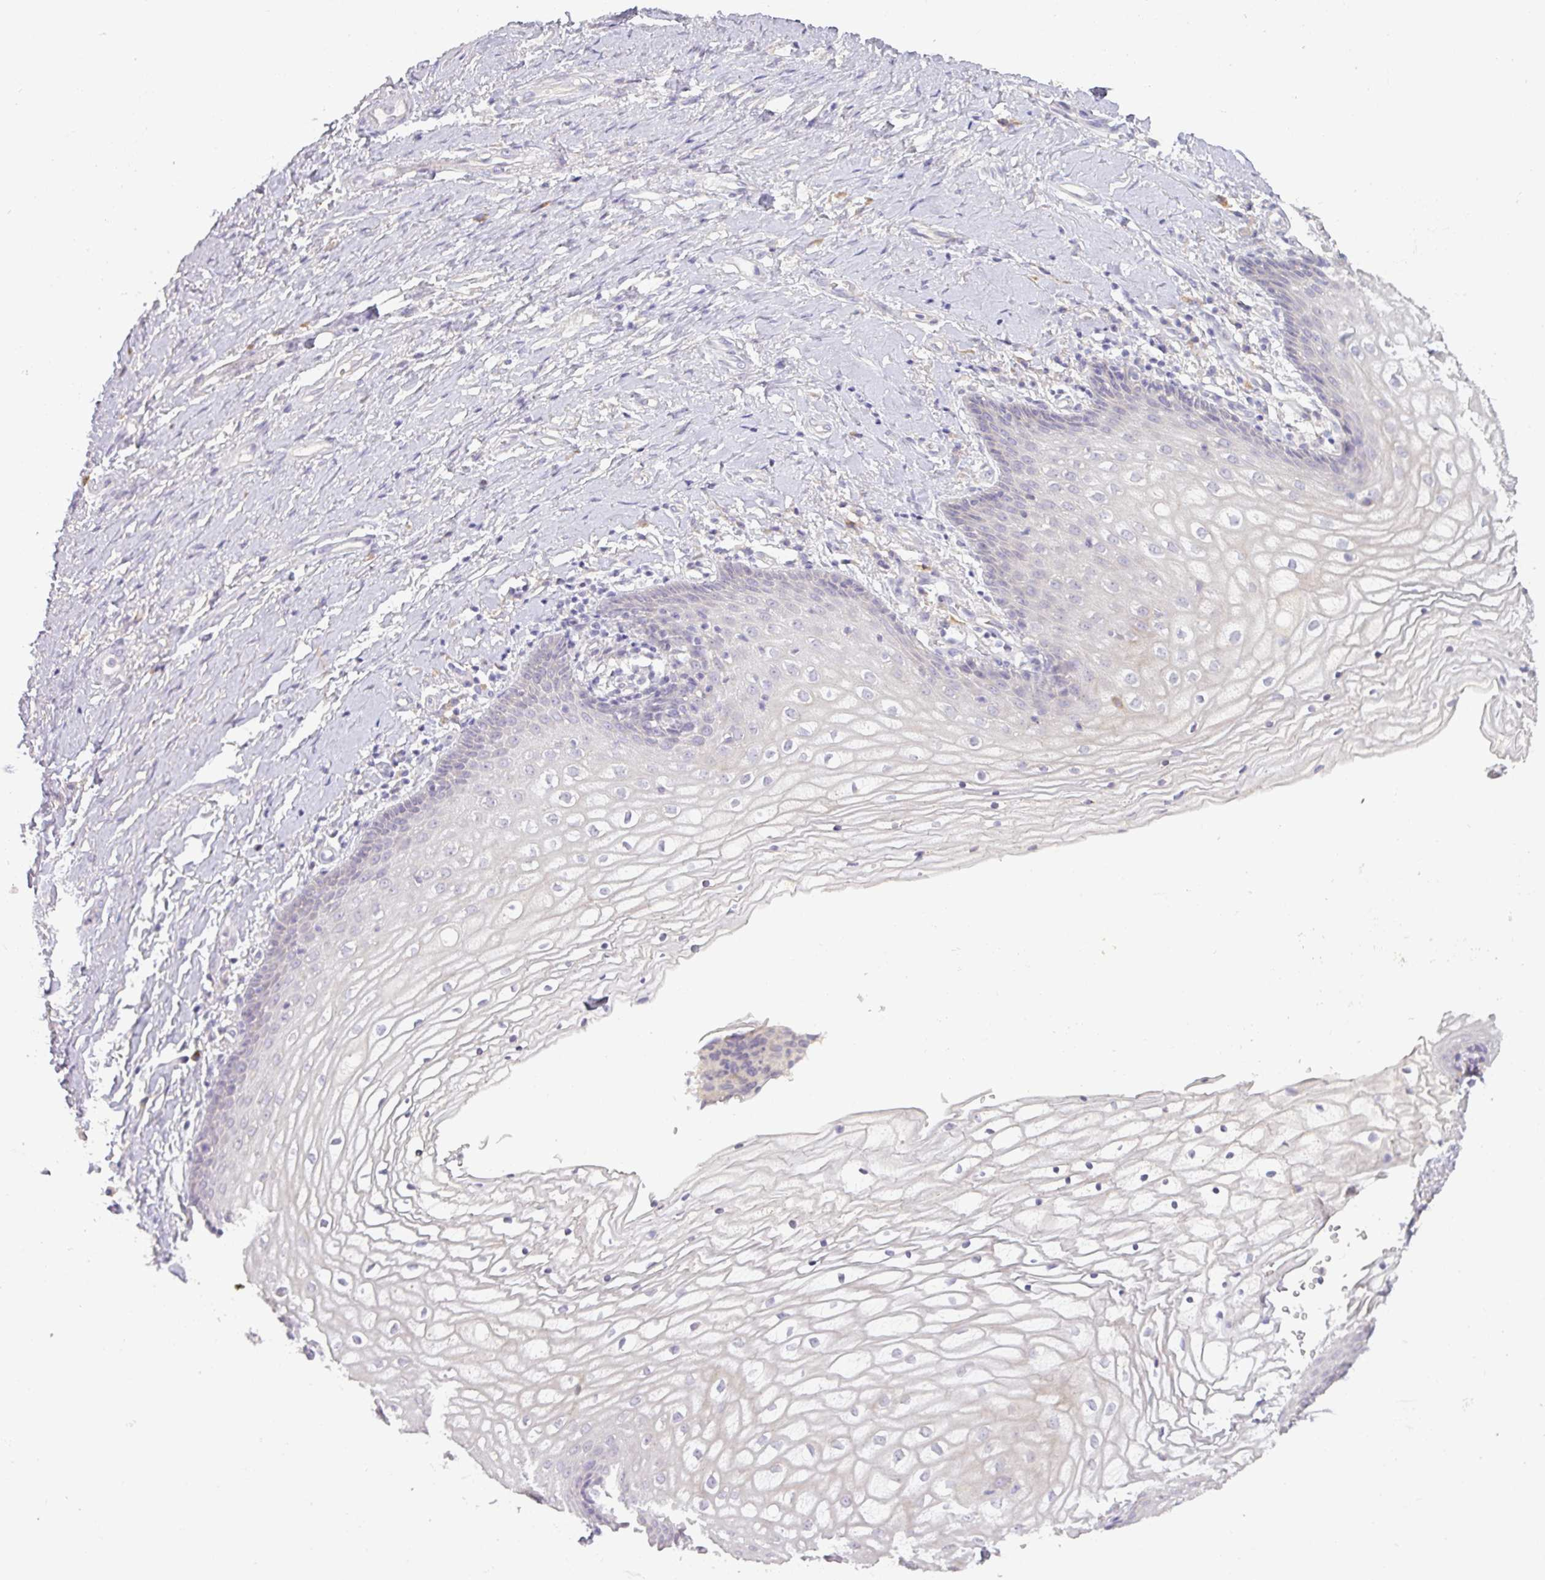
{"staining": {"intensity": "negative", "quantity": "none", "location": "none"}, "tissue": "vagina", "cell_type": "Squamous epithelial cells", "image_type": "normal", "snomed": [{"axis": "morphology", "description": "Normal tissue, NOS"}, {"axis": "topography", "description": "Vagina"}], "caption": "Immunohistochemistry of normal vagina demonstrates no positivity in squamous epithelial cells. (Immunohistochemistry (ihc), brightfield microscopy, high magnification).", "gene": "DRD5", "patient": {"sex": "female", "age": 60}}